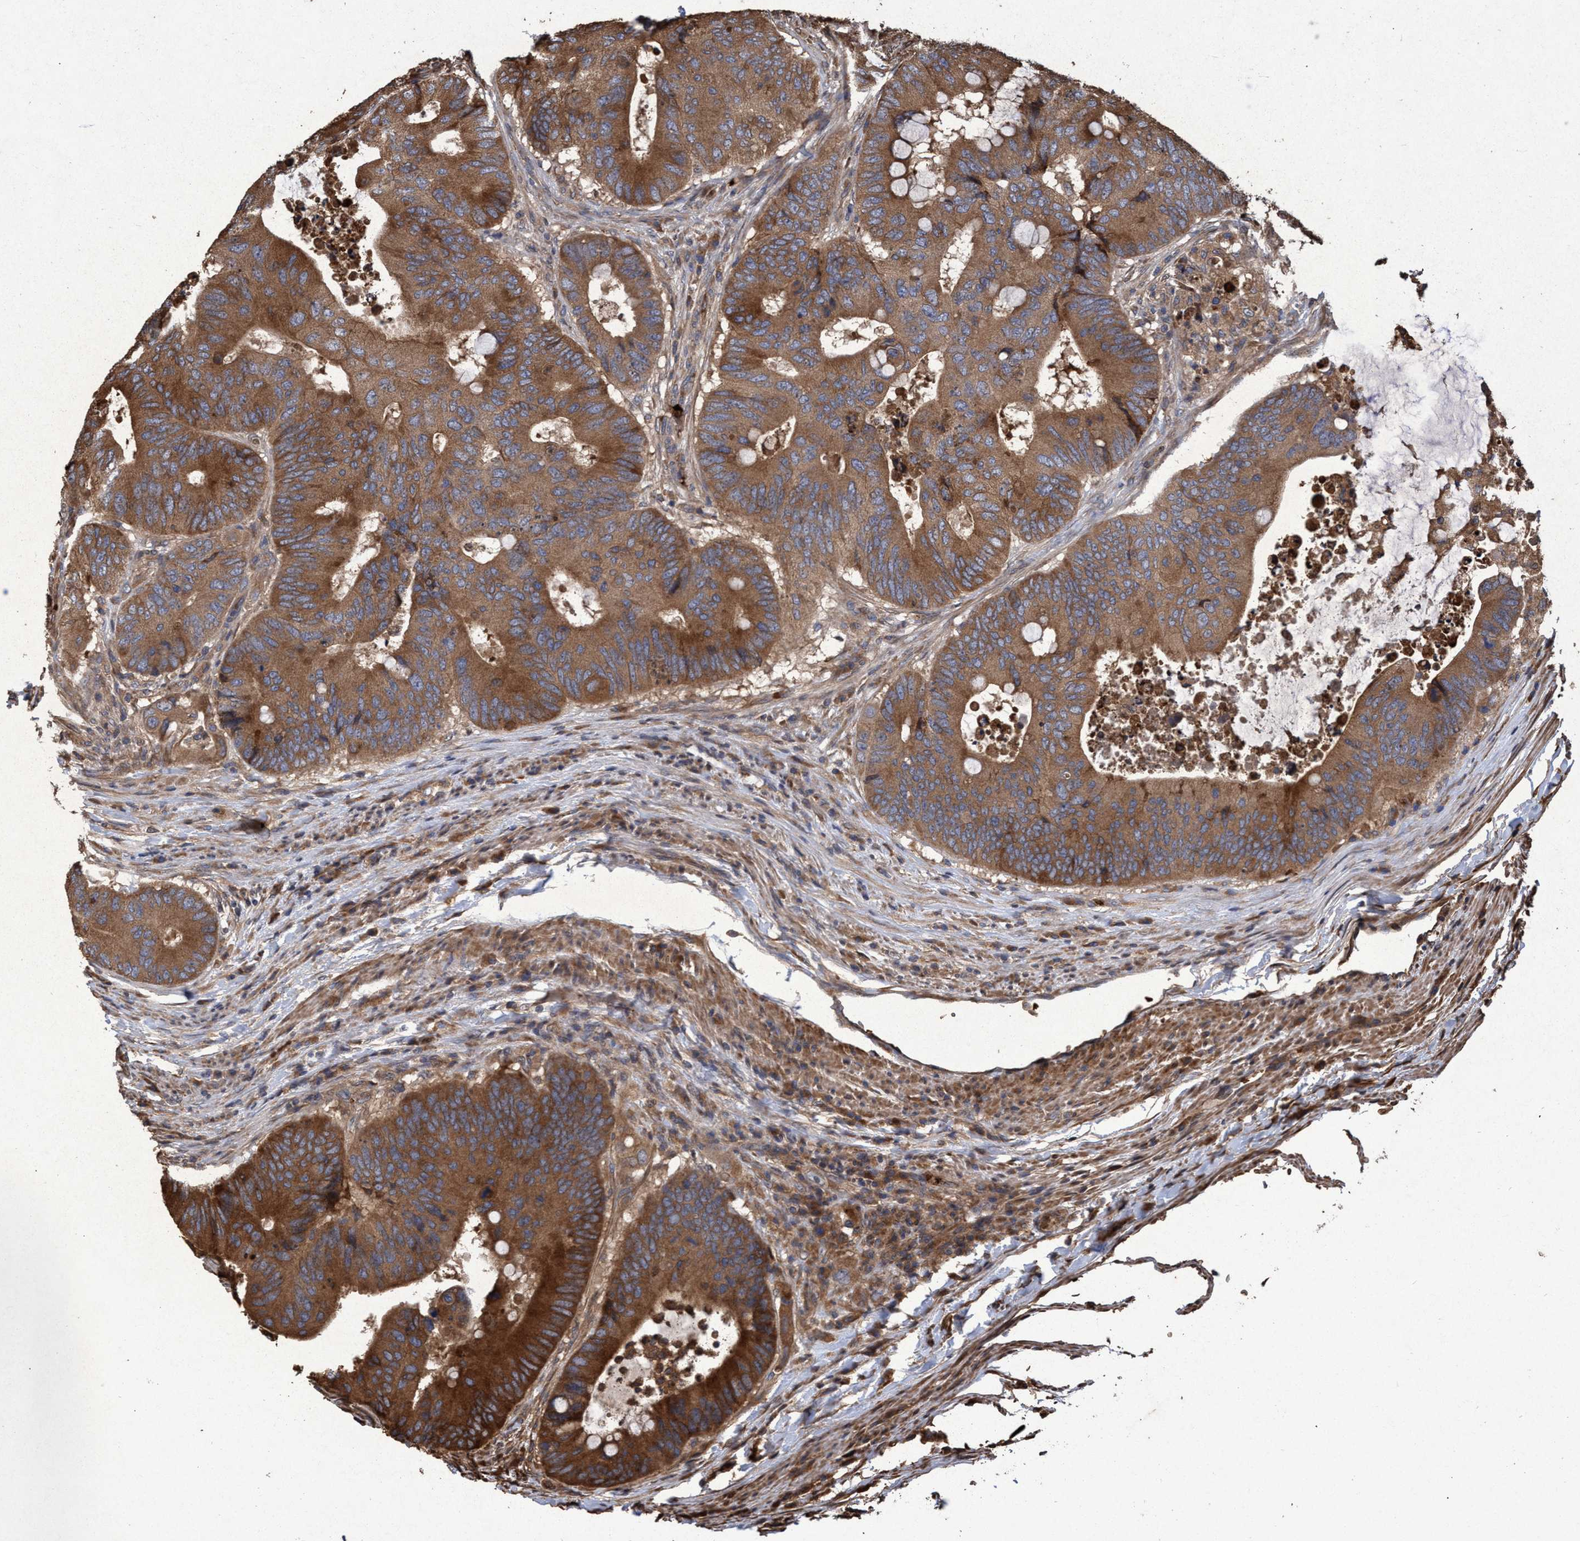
{"staining": {"intensity": "strong", "quantity": ">75%", "location": "cytoplasmic/membranous"}, "tissue": "colorectal cancer", "cell_type": "Tumor cells", "image_type": "cancer", "snomed": [{"axis": "morphology", "description": "Adenocarcinoma, NOS"}, {"axis": "topography", "description": "Colon"}], "caption": "The immunohistochemical stain highlights strong cytoplasmic/membranous staining in tumor cells of adenocarcinoma (colorectal) tissue.", "gene": "CHMP6", "patient": {"sex": "male", "age": 71}}